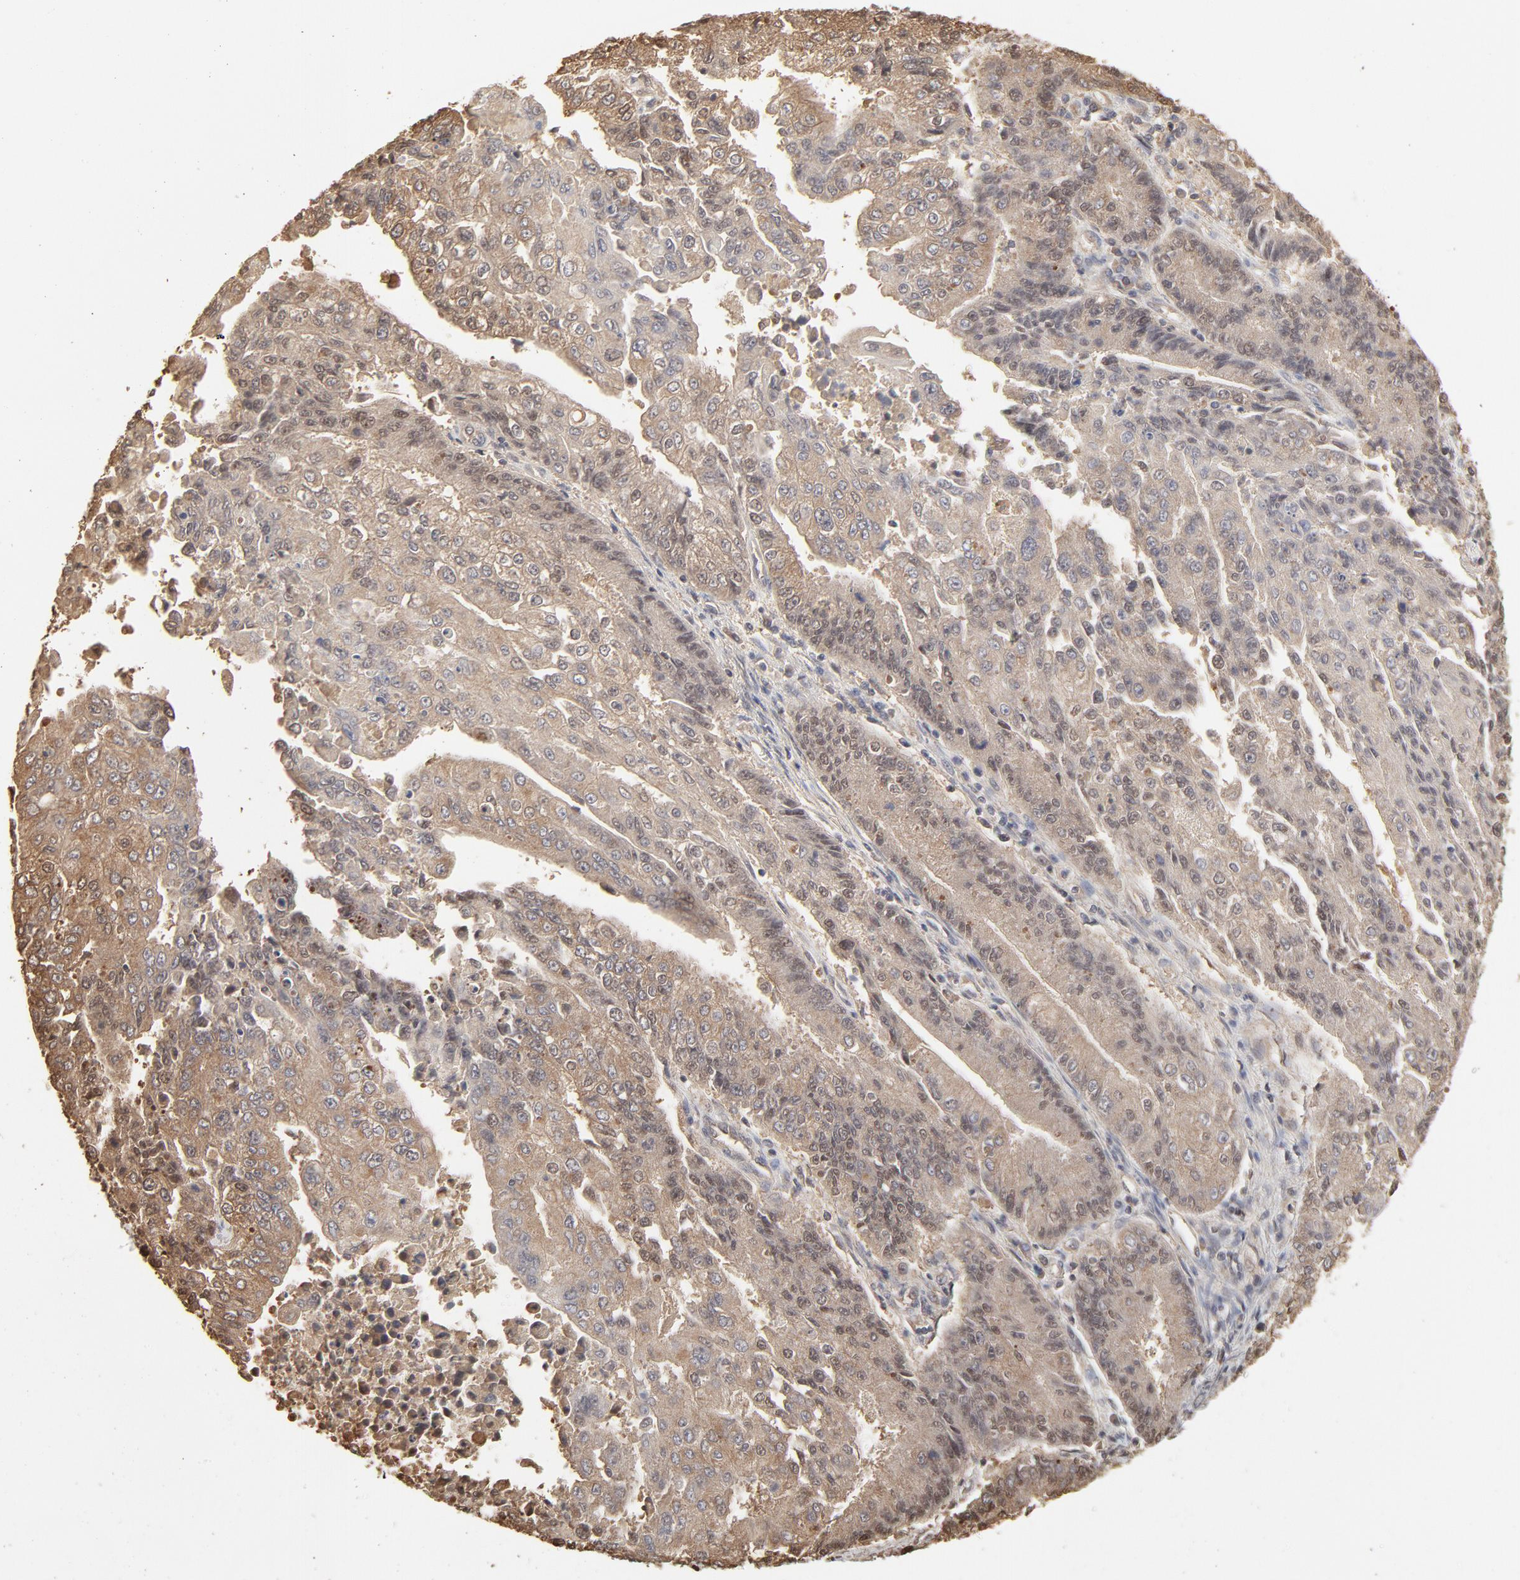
{"staining": {"intensity": "weak", "quantity": ">75%", "location": "cytoplasmic/membranous"}, "tissue": "endometrial cancer", "cell_type": "Tumor cells", "image_type": "cancer", "snomed": [{"axis": "morphology", "description": "Adenocarcinoma, NOS"}, {"axis": "topography", "description": "Endometrium"}], "caption": "Adenocarcinoma (endometrial) stained for a protein (brown) shows weak cytoplasmic/membranous positive positivity in about >75% of tumor cells.", "gene": "PPP2CA", "patient": {"sex": "female", "age": 75}}